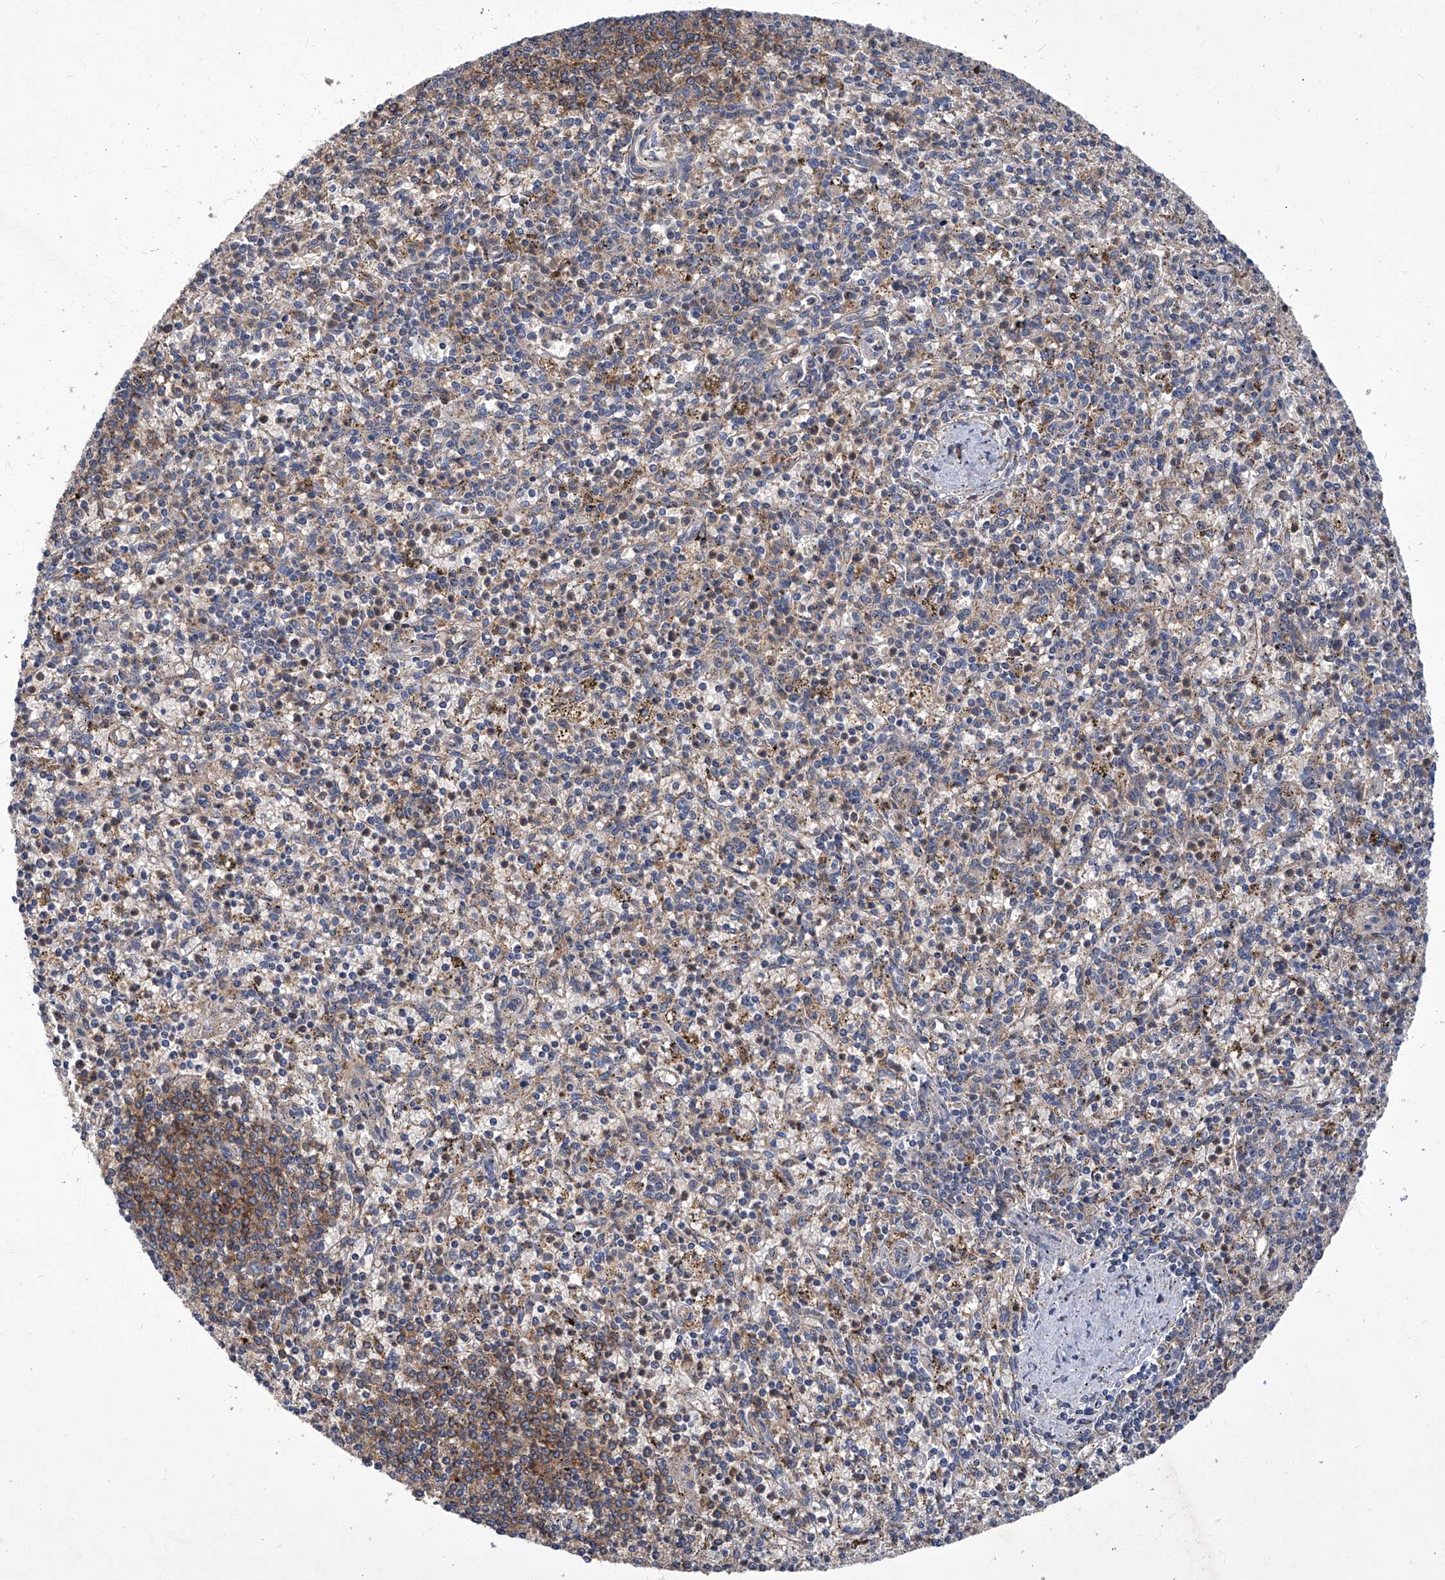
{"staining": {"intensity": "weak", "quantity": "<25%", "location": "cytoplasmic/membranous"}, "tissue": "spleen", "cell_type": "Cells in red pulp", "image_type": "normal", "snomed": [{"axis": "morphology", "description": "Normal tissue, NOS"}, {"axis": "topography", "description": "Spleen"}], "caption": "Spleen stained for a protein using immunohistochemistry (IHC) reveals no expression cells in red pulp.", "gene": "TNFRSF13B", "patient": {"sex": "male", "age": 72}}